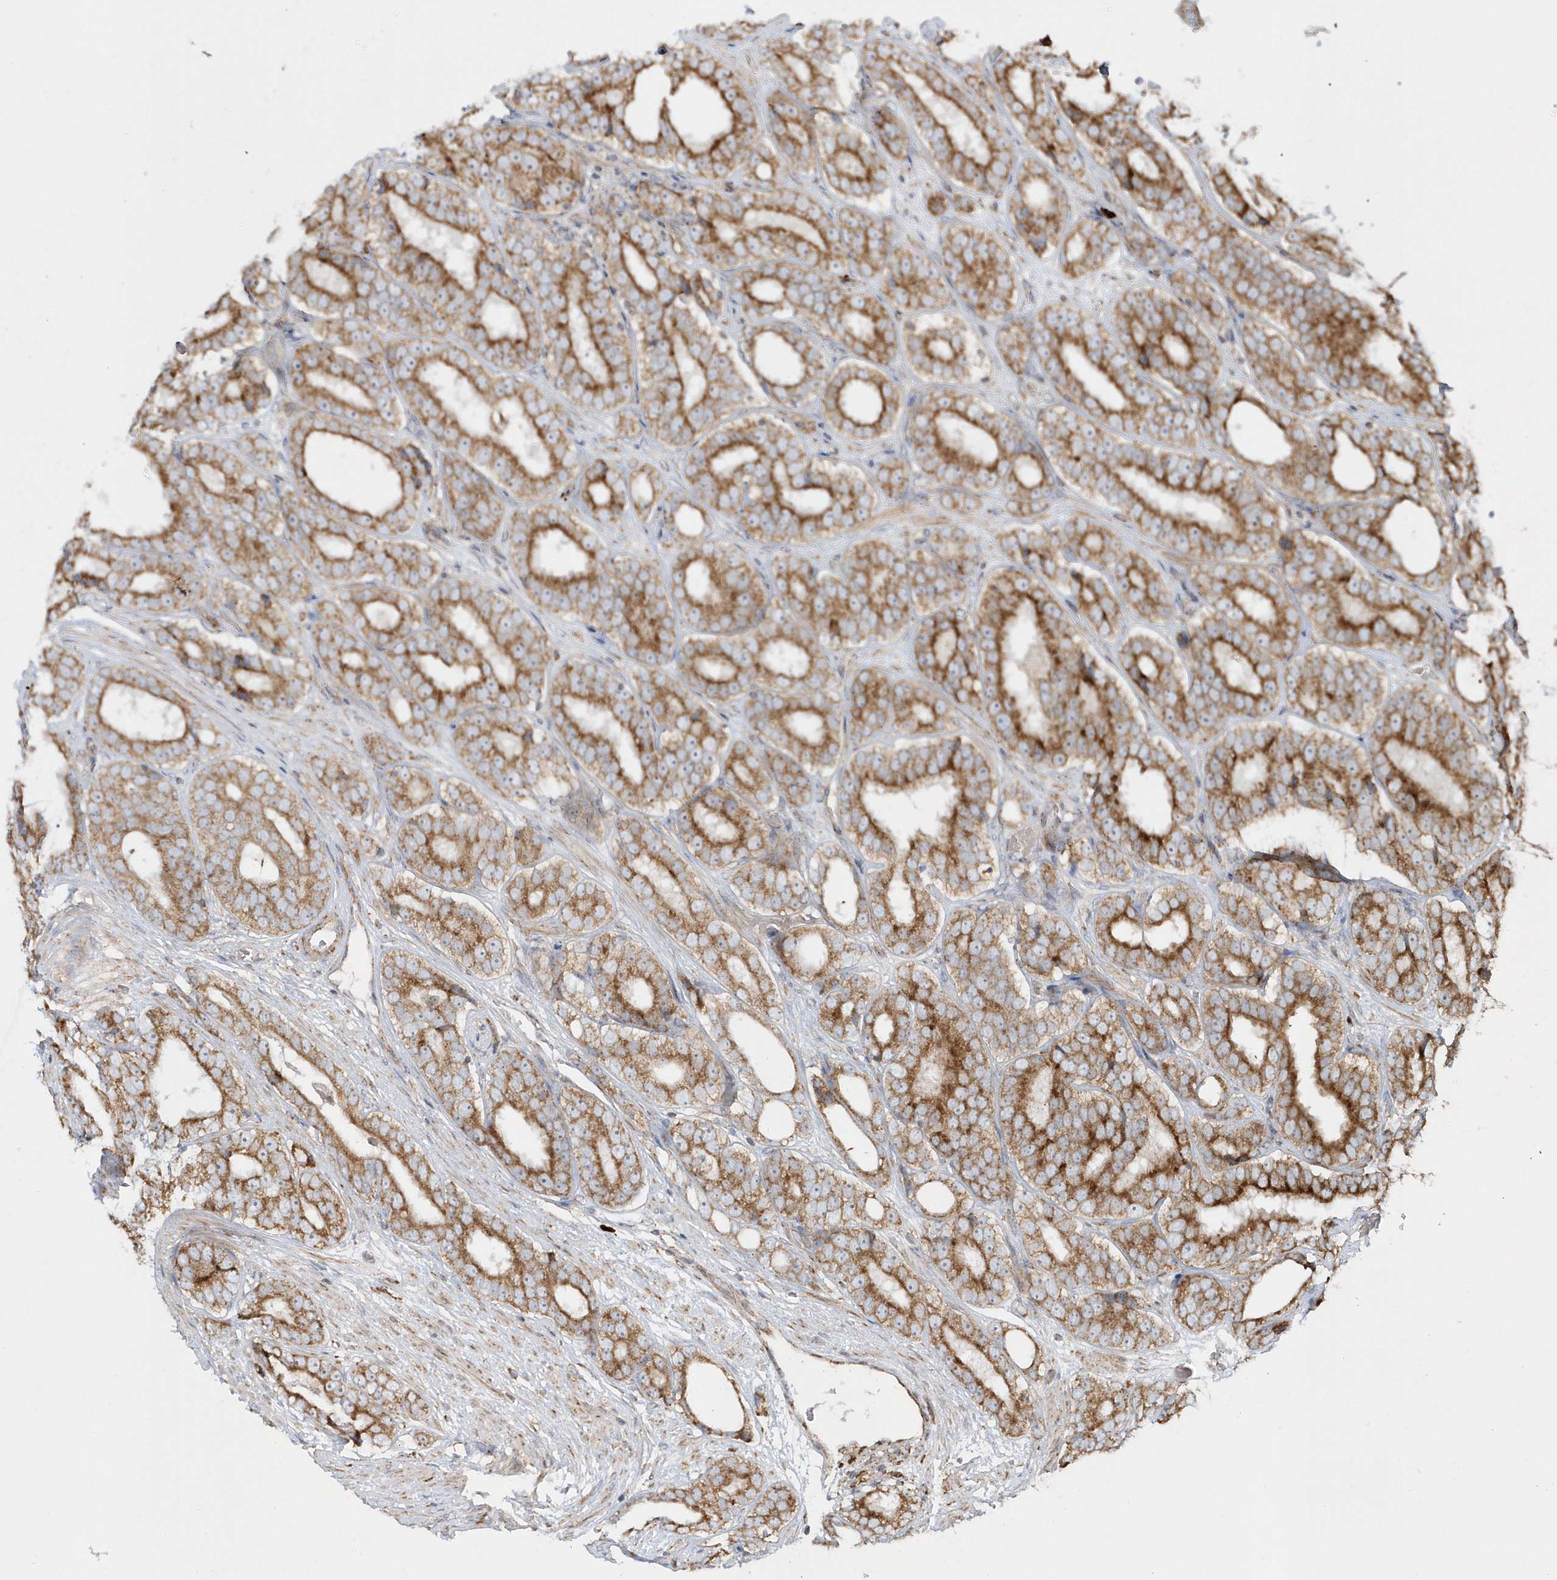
{"staining": {"intensity": "moderate", "quantity": ">75%", "location": "cytoplasmic/membranous"}, "tissue": "prostate cancer", "cell_type": "Tumor cells", "image_type": "cancer", "snomed": [{"axis": "morphology", "description": "Adenocarcinoma, High grade"}, {"axis": "topography", "description": "Prostate"}], "caption": "Brown immunohistochemical staining in prostate high-grade adenocarcinoma shows moderate cytoplasmic/membranous staining in approximately >75% of tumor cells.", "gene": "SH3BP2", "patient": {"sex": "male", "age": 56}}